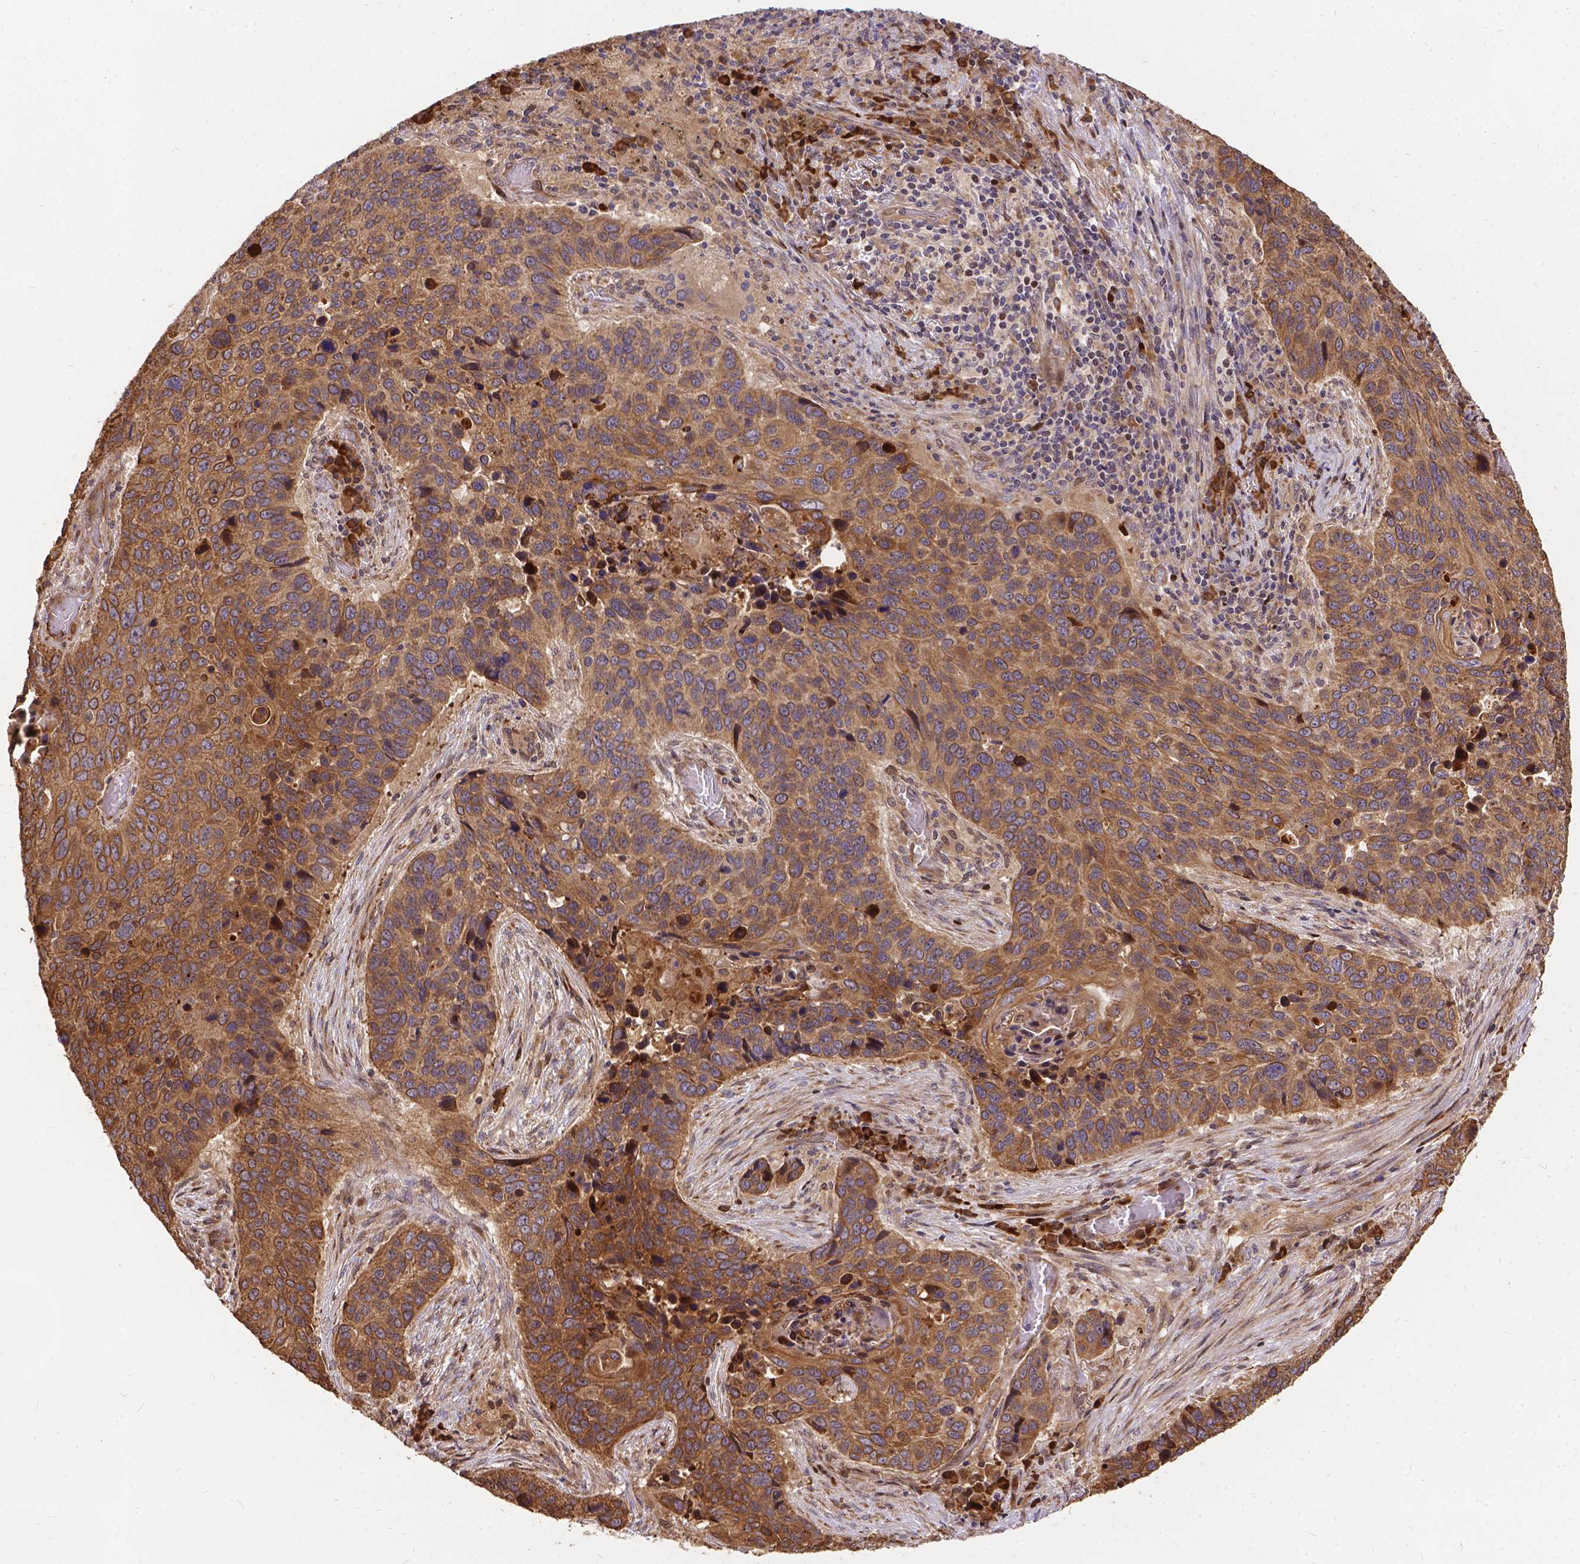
{"staining": {"intensity": "moderate", "quantity": ">75%", "location": "cytoplasmic/membranous"}, "tissue": "lung cancer", "cell_type": "Tumor cells", "image_type": "cancer", "snomed": [{"axis": "morphology", "description": "Squamous cell carcinoma, NOS"}, {"axis": "topography", "description": "Lung"}], "caption": "Lung squamous cell carcinoma stained with immunohistochemistry reveals moderate cytoplasmic/membranous staining in approximately >75% of tumor cells.", "gene": "DENND6A", "patient": {"sex": "male", "age": 68}}